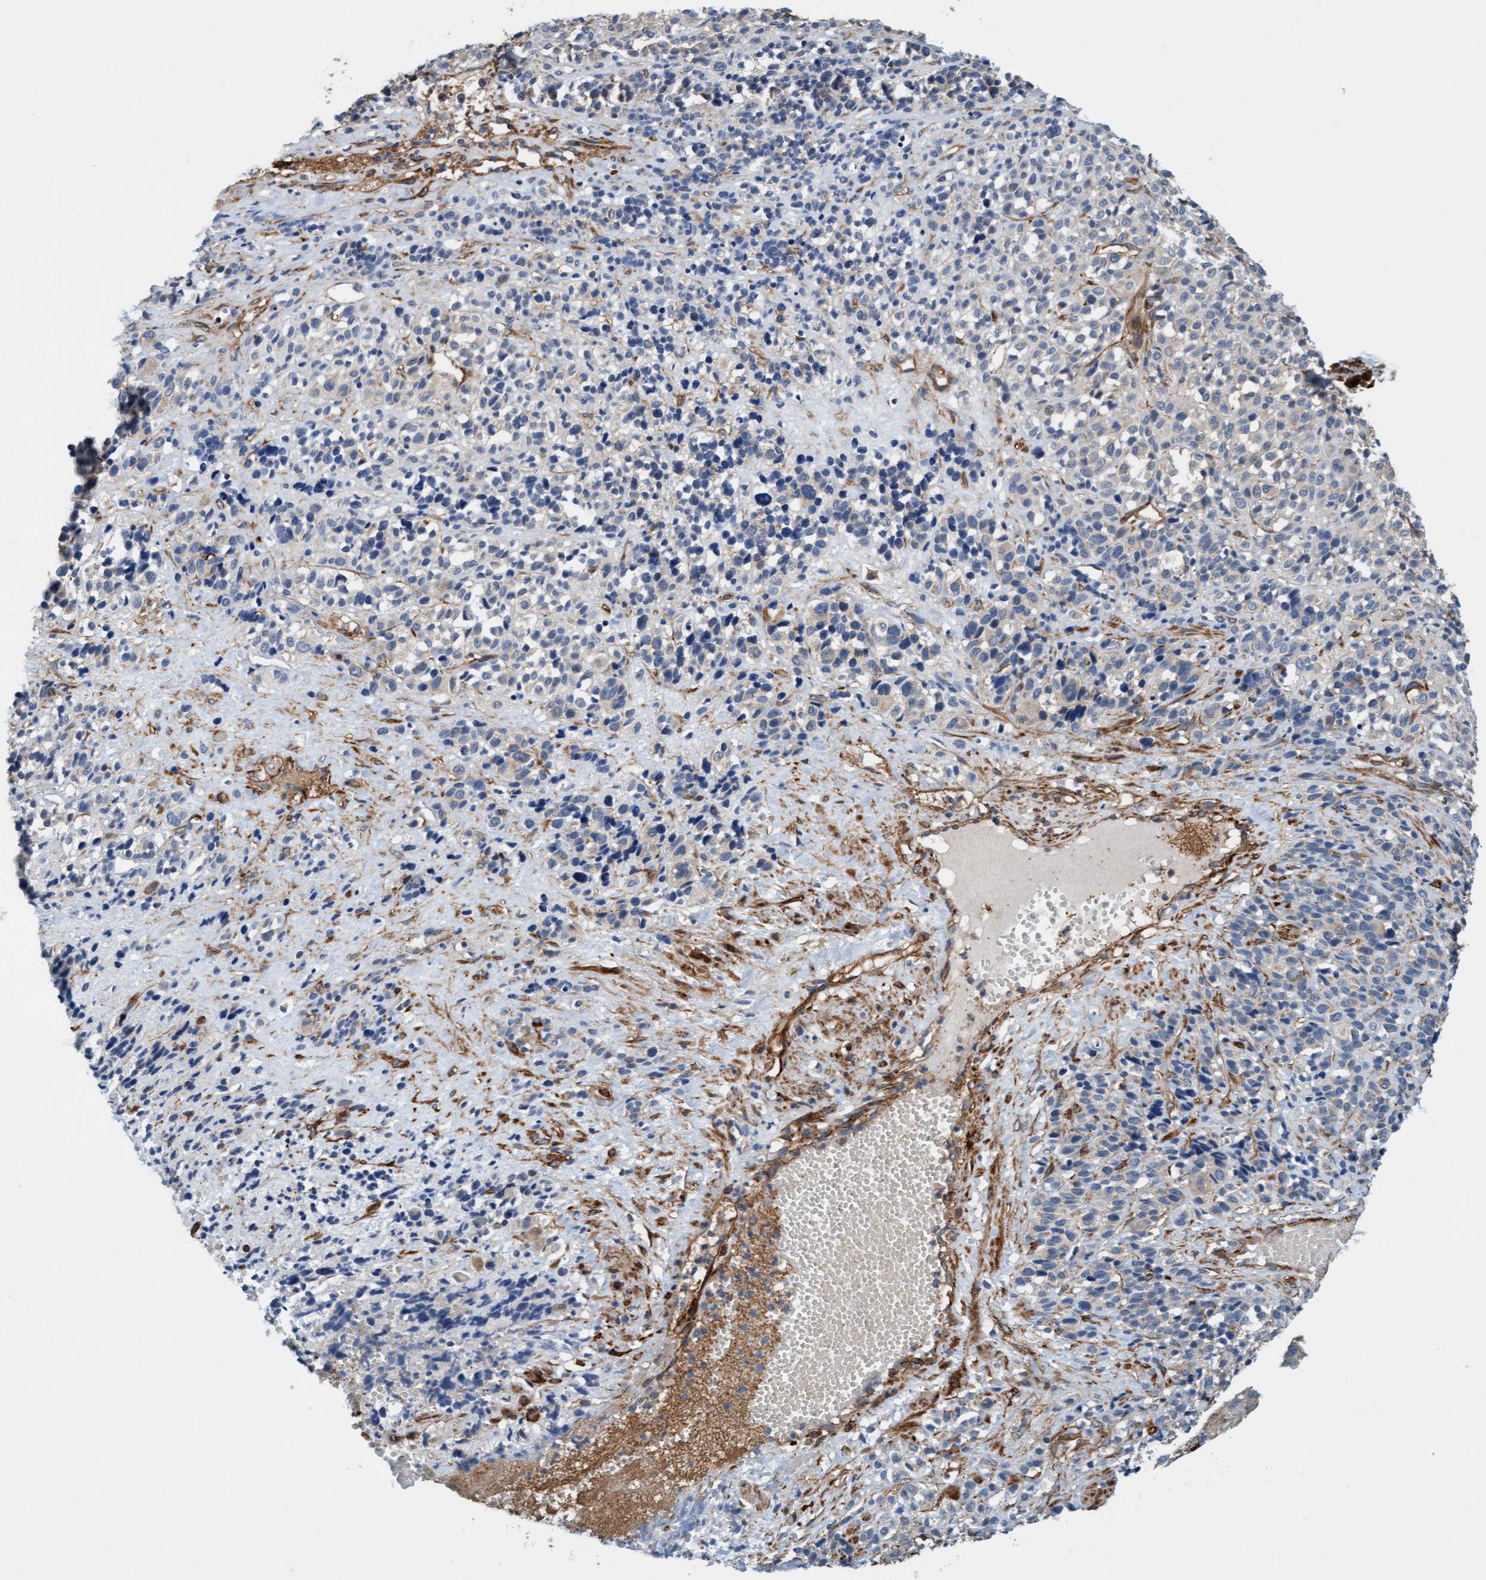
{"staining": {"intensity": "weak", "quantity": "<25%", "location": "cytoplasmic/membranous"}, "tissue": "melanoma", "cell_type": "Tumor cells", "image_type": "cancer", "snomed": [{"axis": "morphology", "description": "Malignant melanoma, Metastatic site"}, {"axis": "topography", "description": "Skin"}], "caption": "A high-resolution photomicrograph shows immunohistochemistry staining of malignant melanoma (metastatic site), which displays no significant staining in tumor cells.", "gene": "FMNL3", "patient": {"sex": "female", "age": 74}}